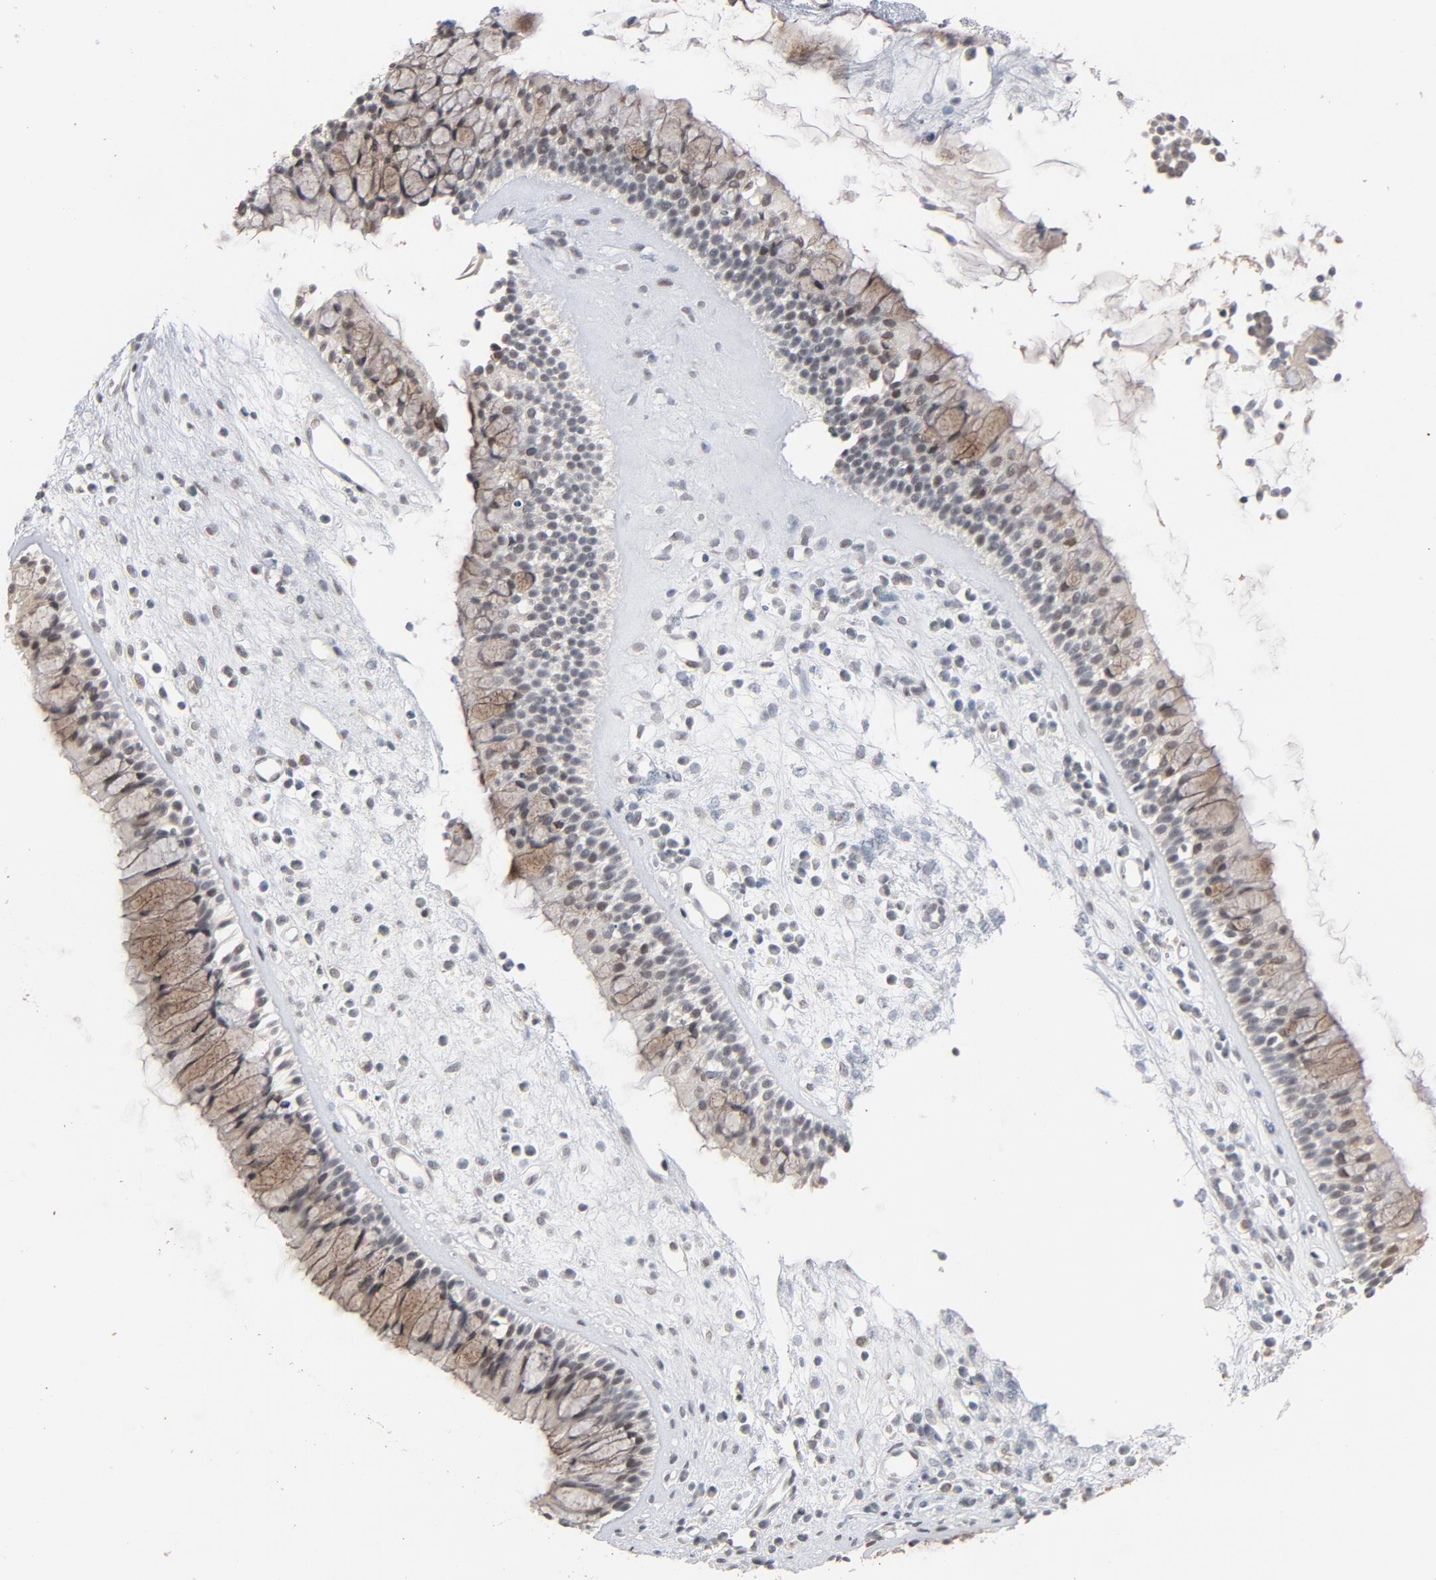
{"staining": {"intensity": "weak", "quantity": "25%-75%", "location": "cytoplasmic/membranous"}, "tissue": "nasopharynx", "cell_type": "Respiratory epithelial cells", "image_type": "normal", "snomed": [{"axis": "morphology", "description": "Normal tissue, NOS"}, {"axis": "topography", "description": "Nasopharynx"}], "caption": "Normal nasopharynx shows weak cytoplasmic/membranous positivity in approximately 25%-75% of respiratory epithelial cells.", "gene": "MT3", "patient": {"sex": "female", "age": 63}}